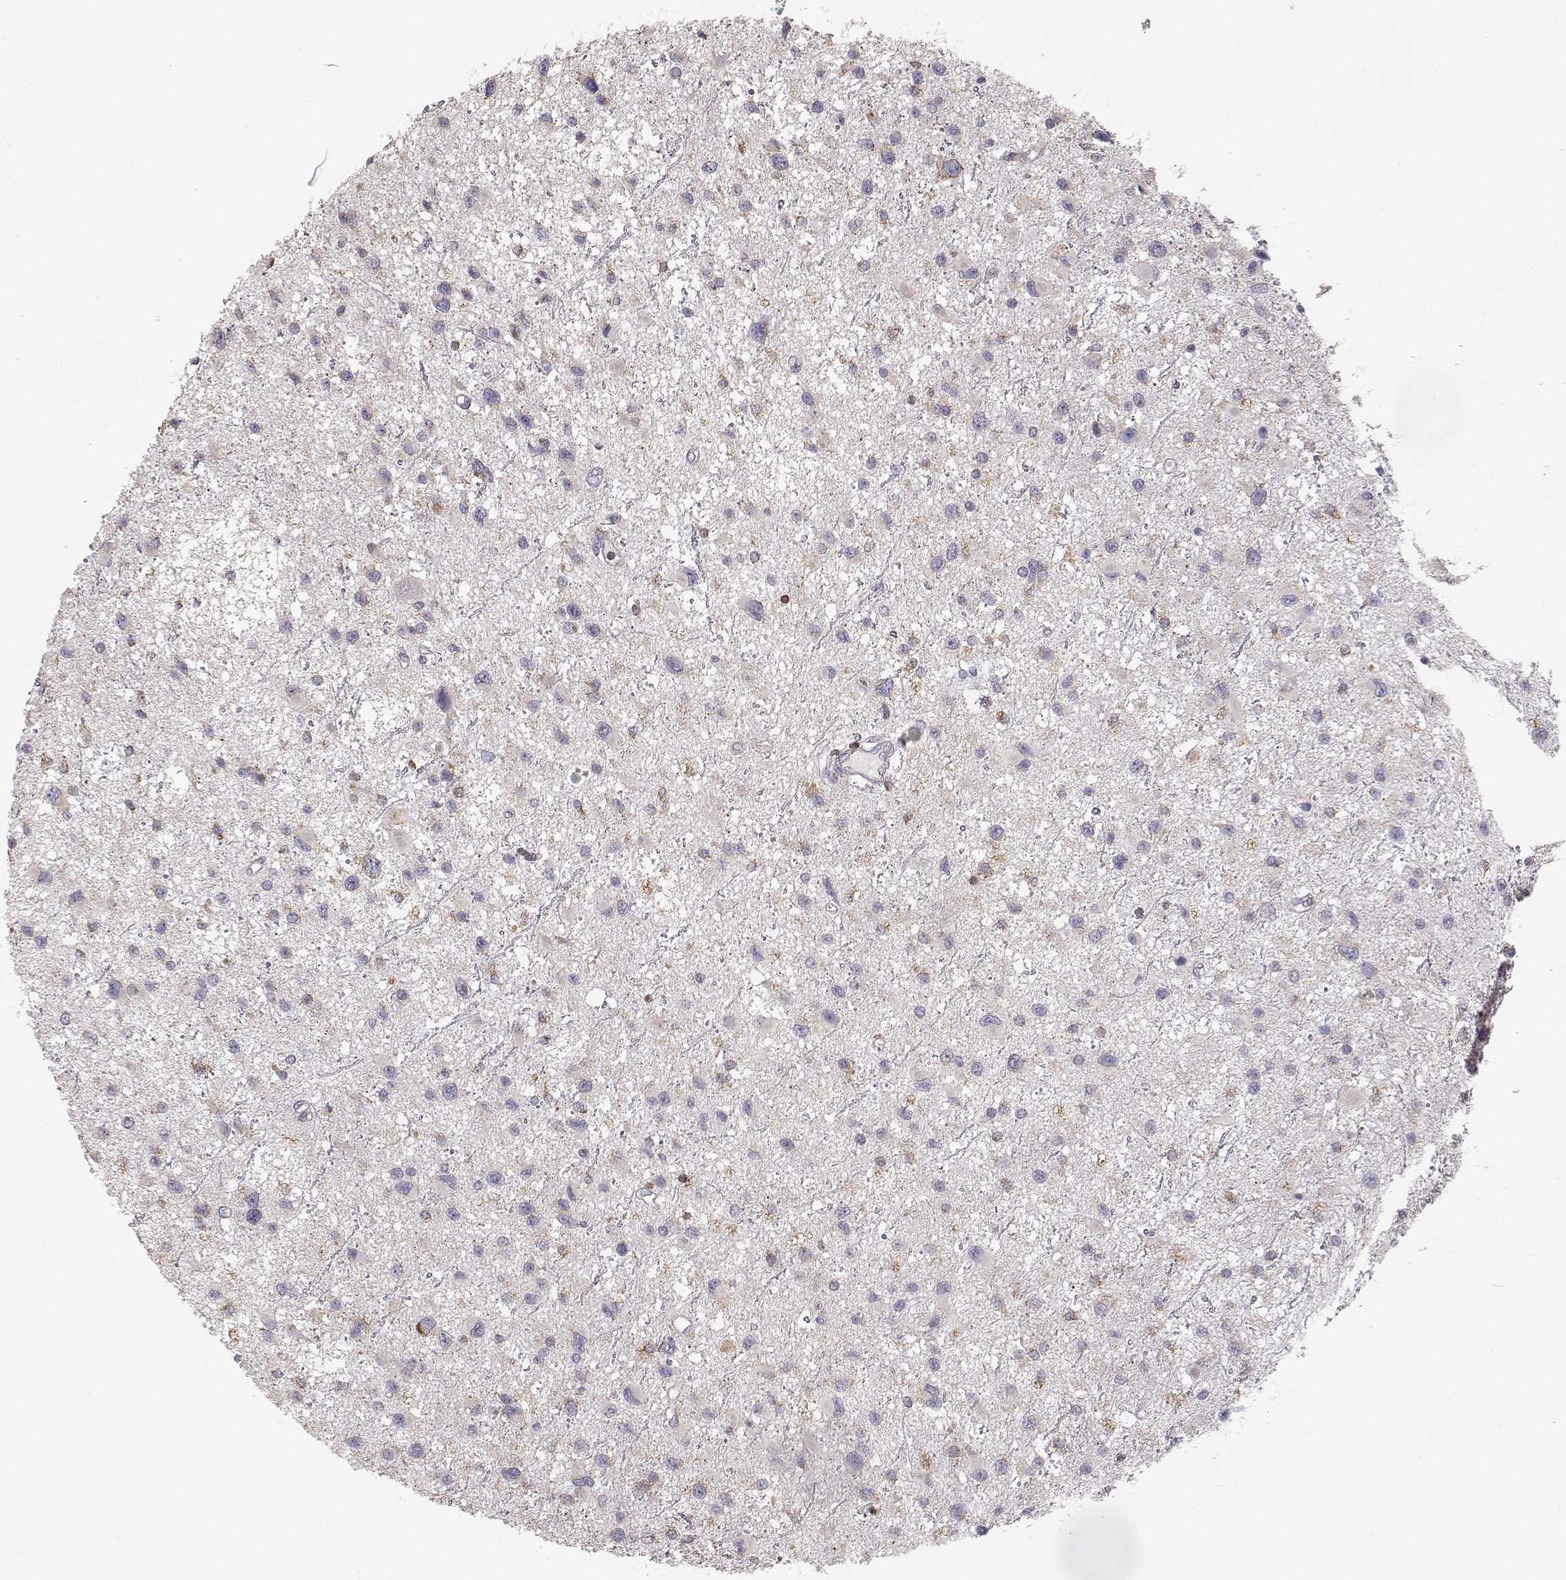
{"staining": {"intensity": "negative", "quantity": "none", "location": "none"}, "tissue": "glioma", "cell_type": "Tumor cells", "image_type": "cancer", "snomed": [{"axis": "morphology", "description": "Glioma, malignant, Low grade"}, {"axis": "topography", "description": "Brain"}], "caption": "There is no significant positivity in tumor cells of malignant glioma (low-grade).", "gene": "GRAP2", "patient": {"sex": "female", "age": 32}}